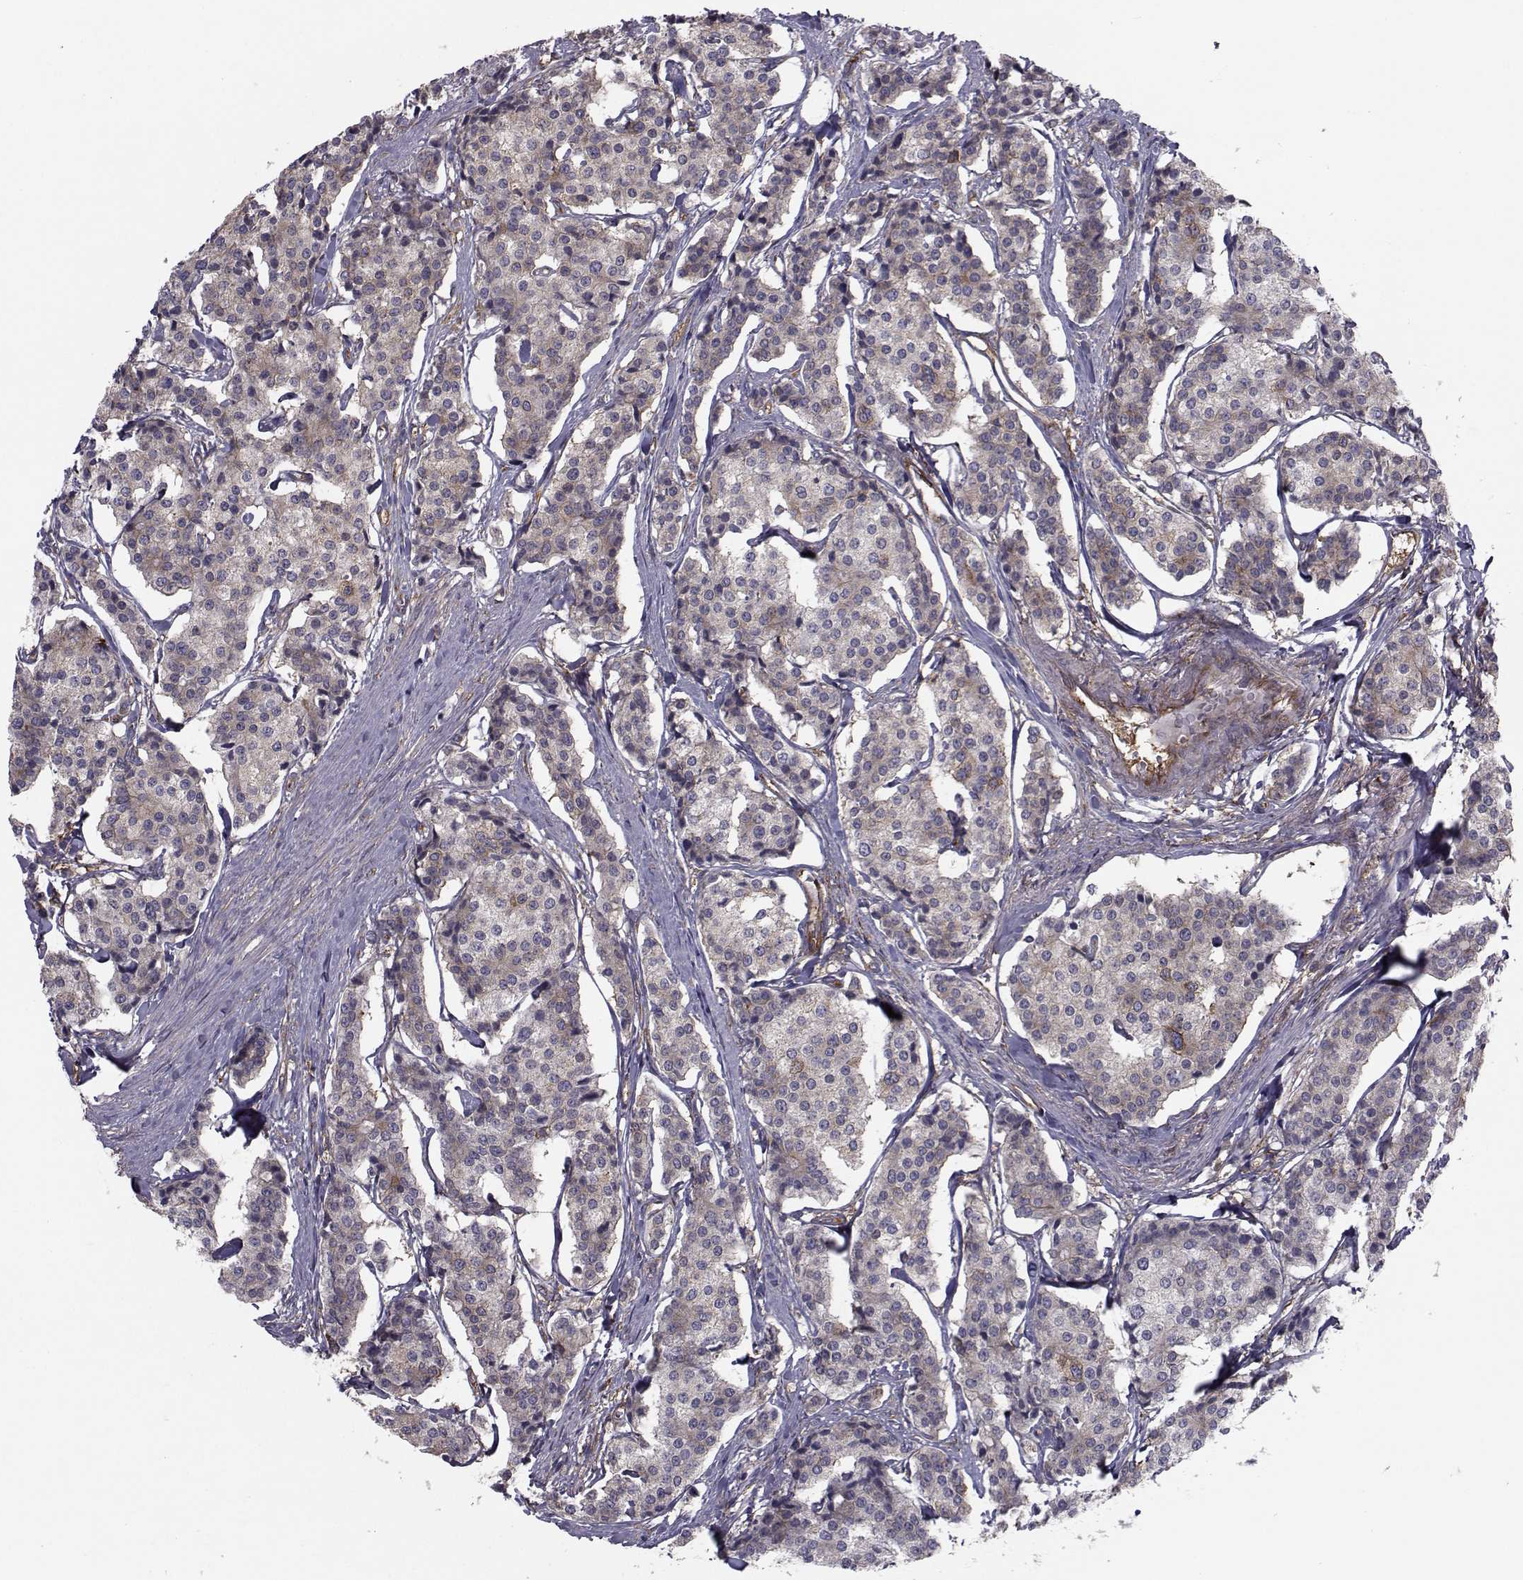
{"staining": {"intensity": "moderate", "quantity": "<25%", "location": "cytoplasmic/membranous"}, "tissue": "carcinoid", "cell_type": "Tumor cells", "image_type": "cancer", "snomed": [{"axis": "morphology", "description": "Carcinoid, malignant, NOS"}, {"axis": "topography", "description": "Small intestine"}], "caption": "Brown immunohistochemical staining in human carcinoid displays moderate cytoplasmic/membranous staining in approximately <25% of tumor cells.", "gene": "TRIP10", "patient": {"sex": "female", "age": 65}}